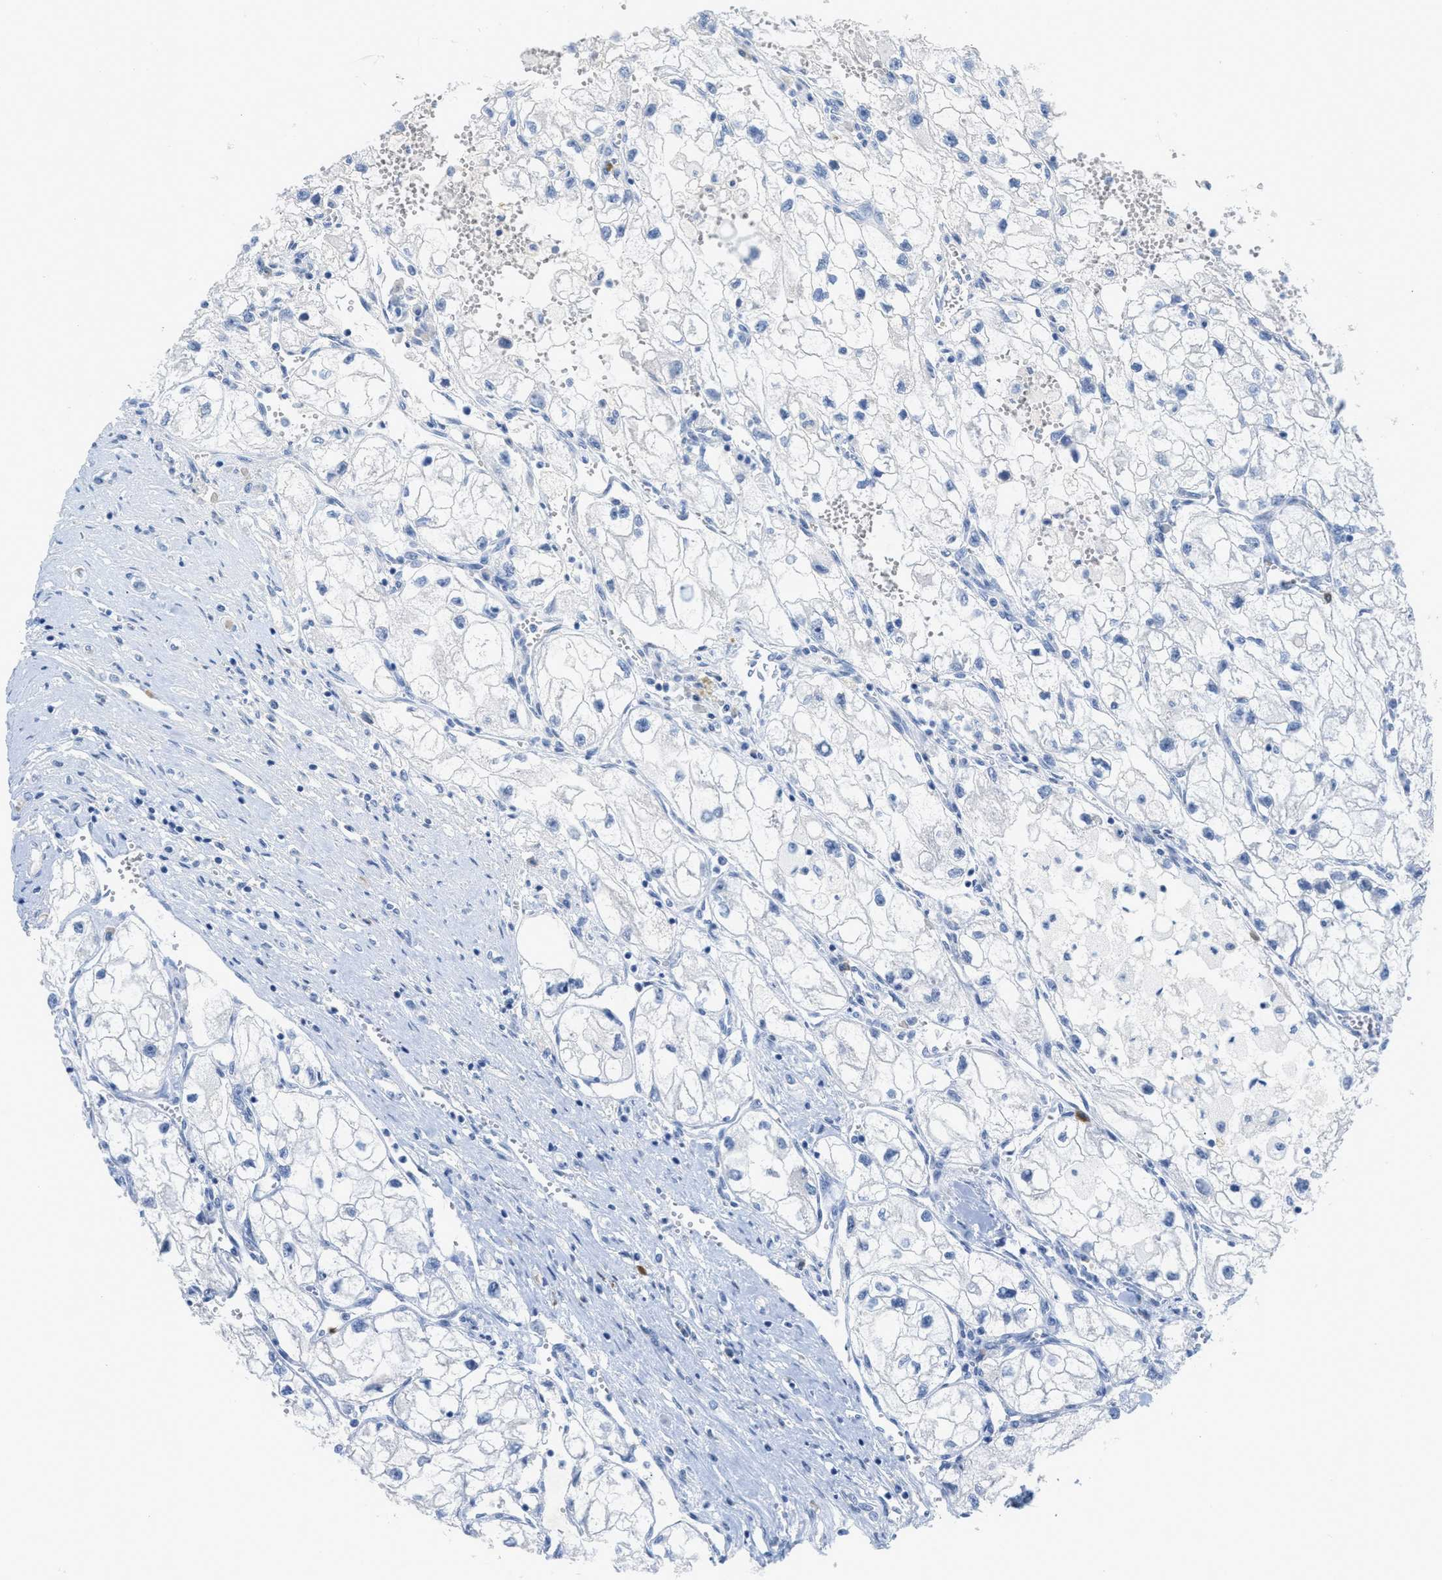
{"staining": {"intensity": "negative", "quantity": "none", "location": "none"}, "tissue": "renal cancer", "cell_type": "Tumor cells", "image_type": "cancer", "snomed": [{"axis": "morphology", "description": "Adenocarcinoma, NOS"}, {"axis": "topography", "description": "Kidney"}], "caption": "High power microscopy micrograph of an IHC micrograph of renal cancer (adenocarcinoma), revealing no significant positivity in tumor cells. The staining was performed using DAB to visualize the protein expression in brown, while the nuclei were stained in blue with hematoxylin (Magnification: 20x).", "gene": "HSF2", "patient": {"sex": "female", "age": 70}}